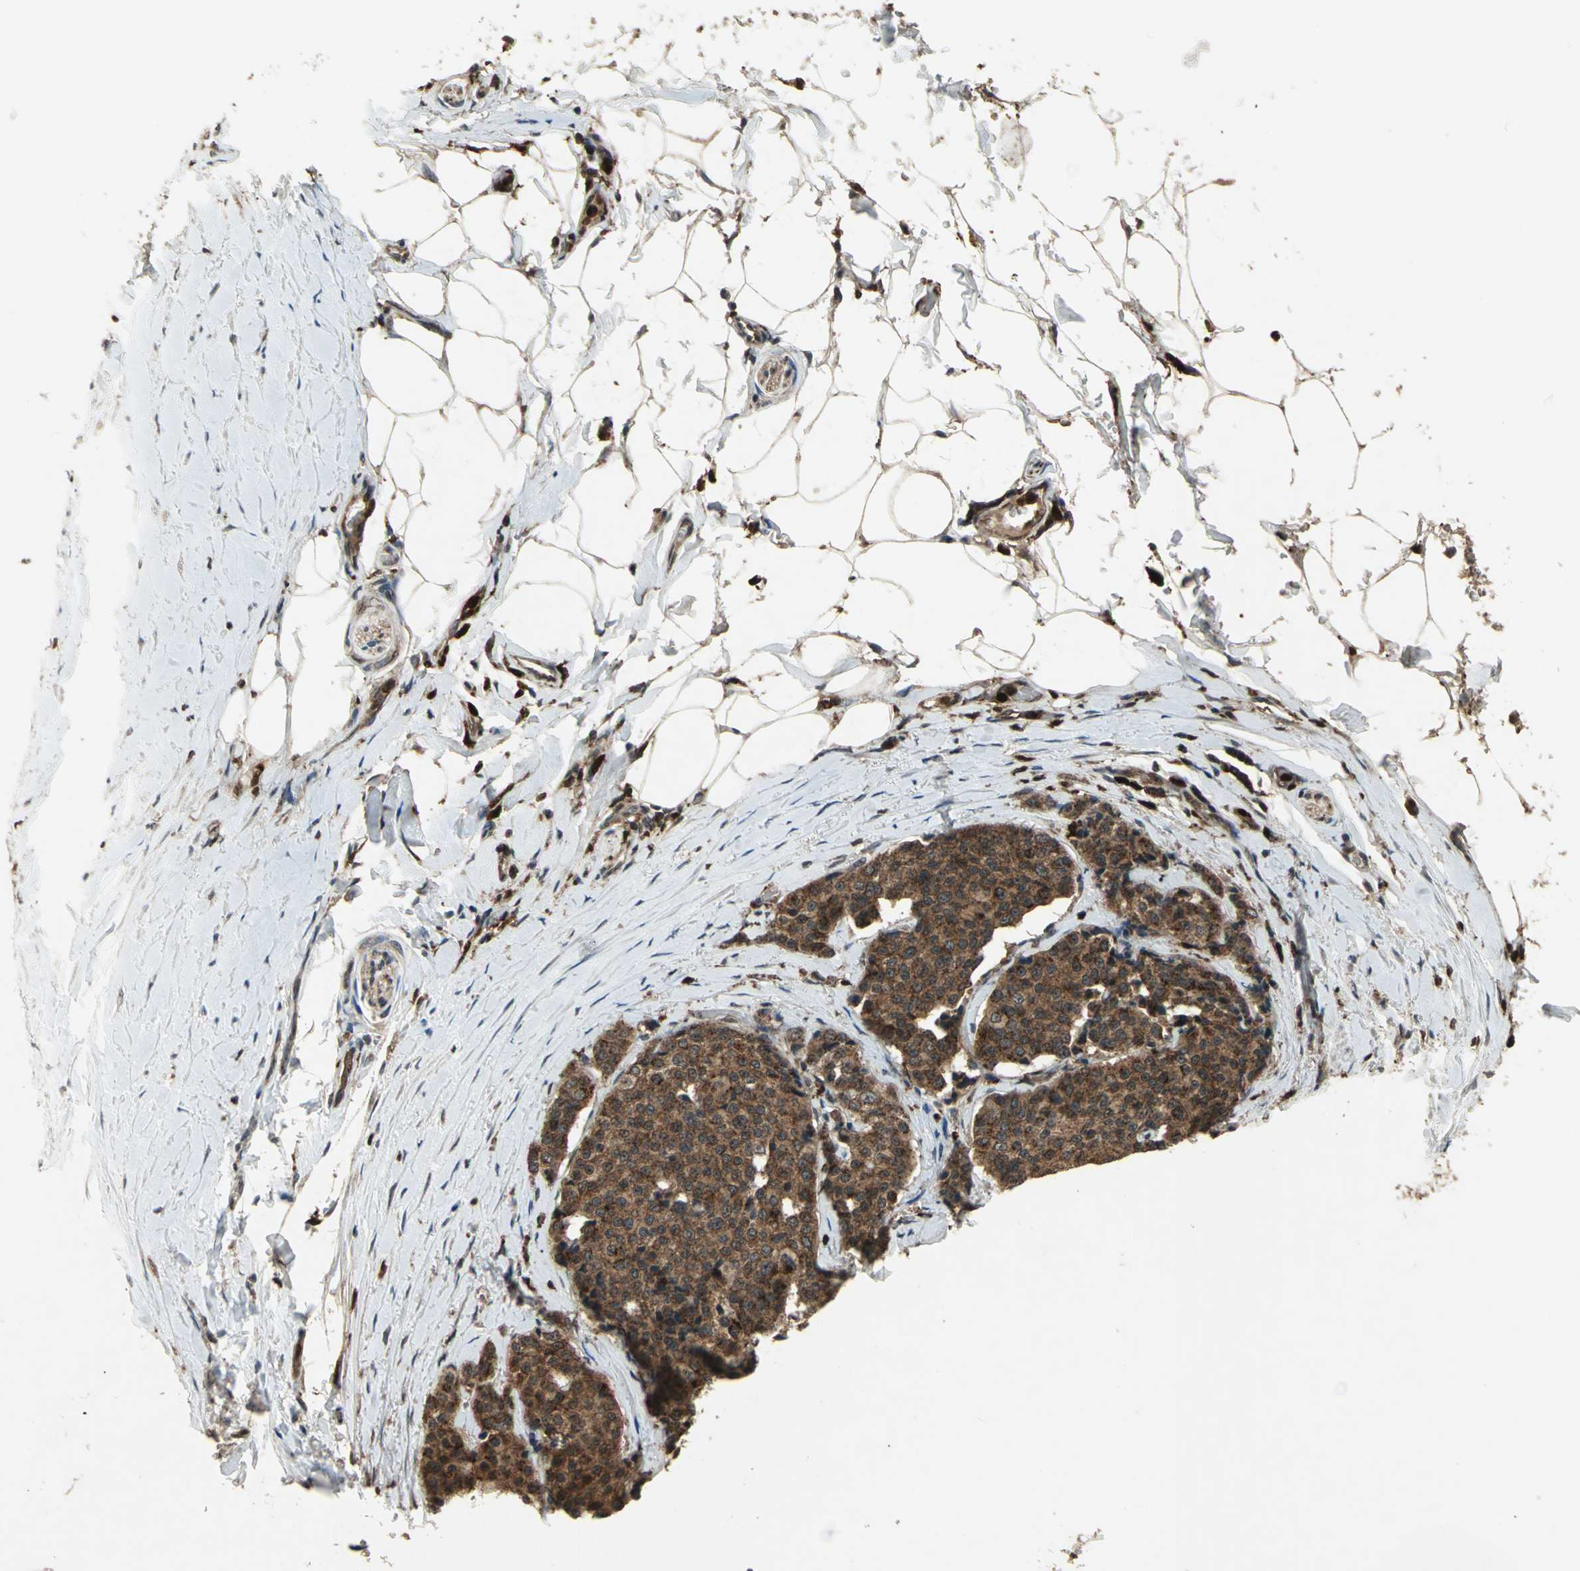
{"staining": {"intensity": "strong", "quantity": ">75%", "location": "cytoplasmic/membranous"}, "tissue": "carcinoid", "cell_type": "Tumor cells", "image_type": "cancer", "snomed": [{"axis": "morphology", "description": "Carcinoid, malignant, NOS"}, {"axis": "topography", "description": "Colon"}], "caption": "Human malignant carcinoid stained for a protein (brown) exhibits strong cytoplasmic/membranous positive staining in about >75% of tumor cells.", "gene": "PYCARD", "patient": {"sex": "female", "age": 61}}